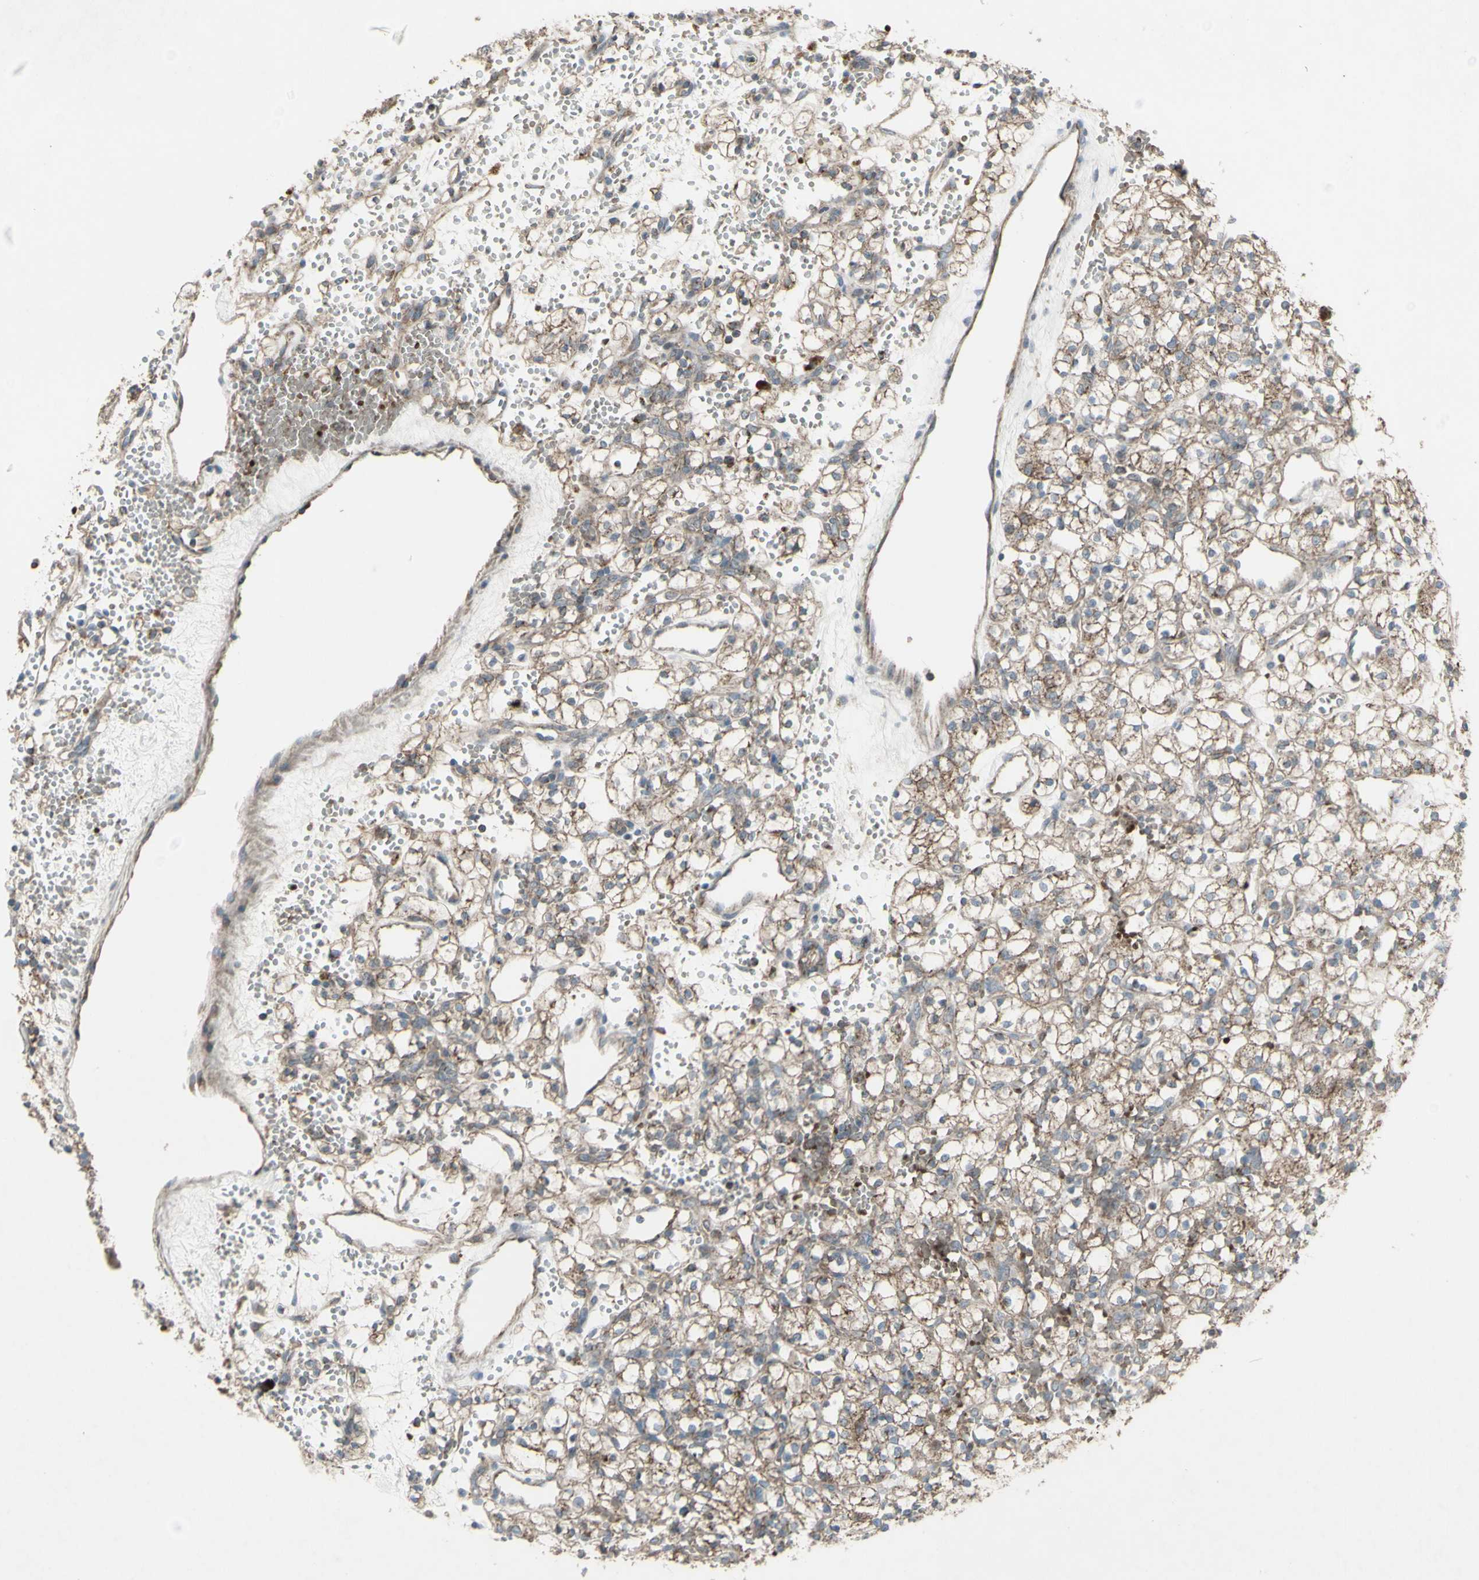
{"staining": {"intensity": "weak", "quantity": ">75%", "location": "cytoplasmic/membranous"}, "tissue": "renal cancer", "cell_type": "Tumor cells", "image_type": "cancer", "snomed": [{"axis": "morphology", "description": "Adenocarcinoma, NOS"}, {"axis": "topography", "description": "Kidney"}], "caption": "Weak cytoplasmic/membranous protein staining is identified in approximately >75% of tumor cells in adenocarcinoma (renal).", "gene": "SHC1", "patient": {"sex": "female", "age": 60}}